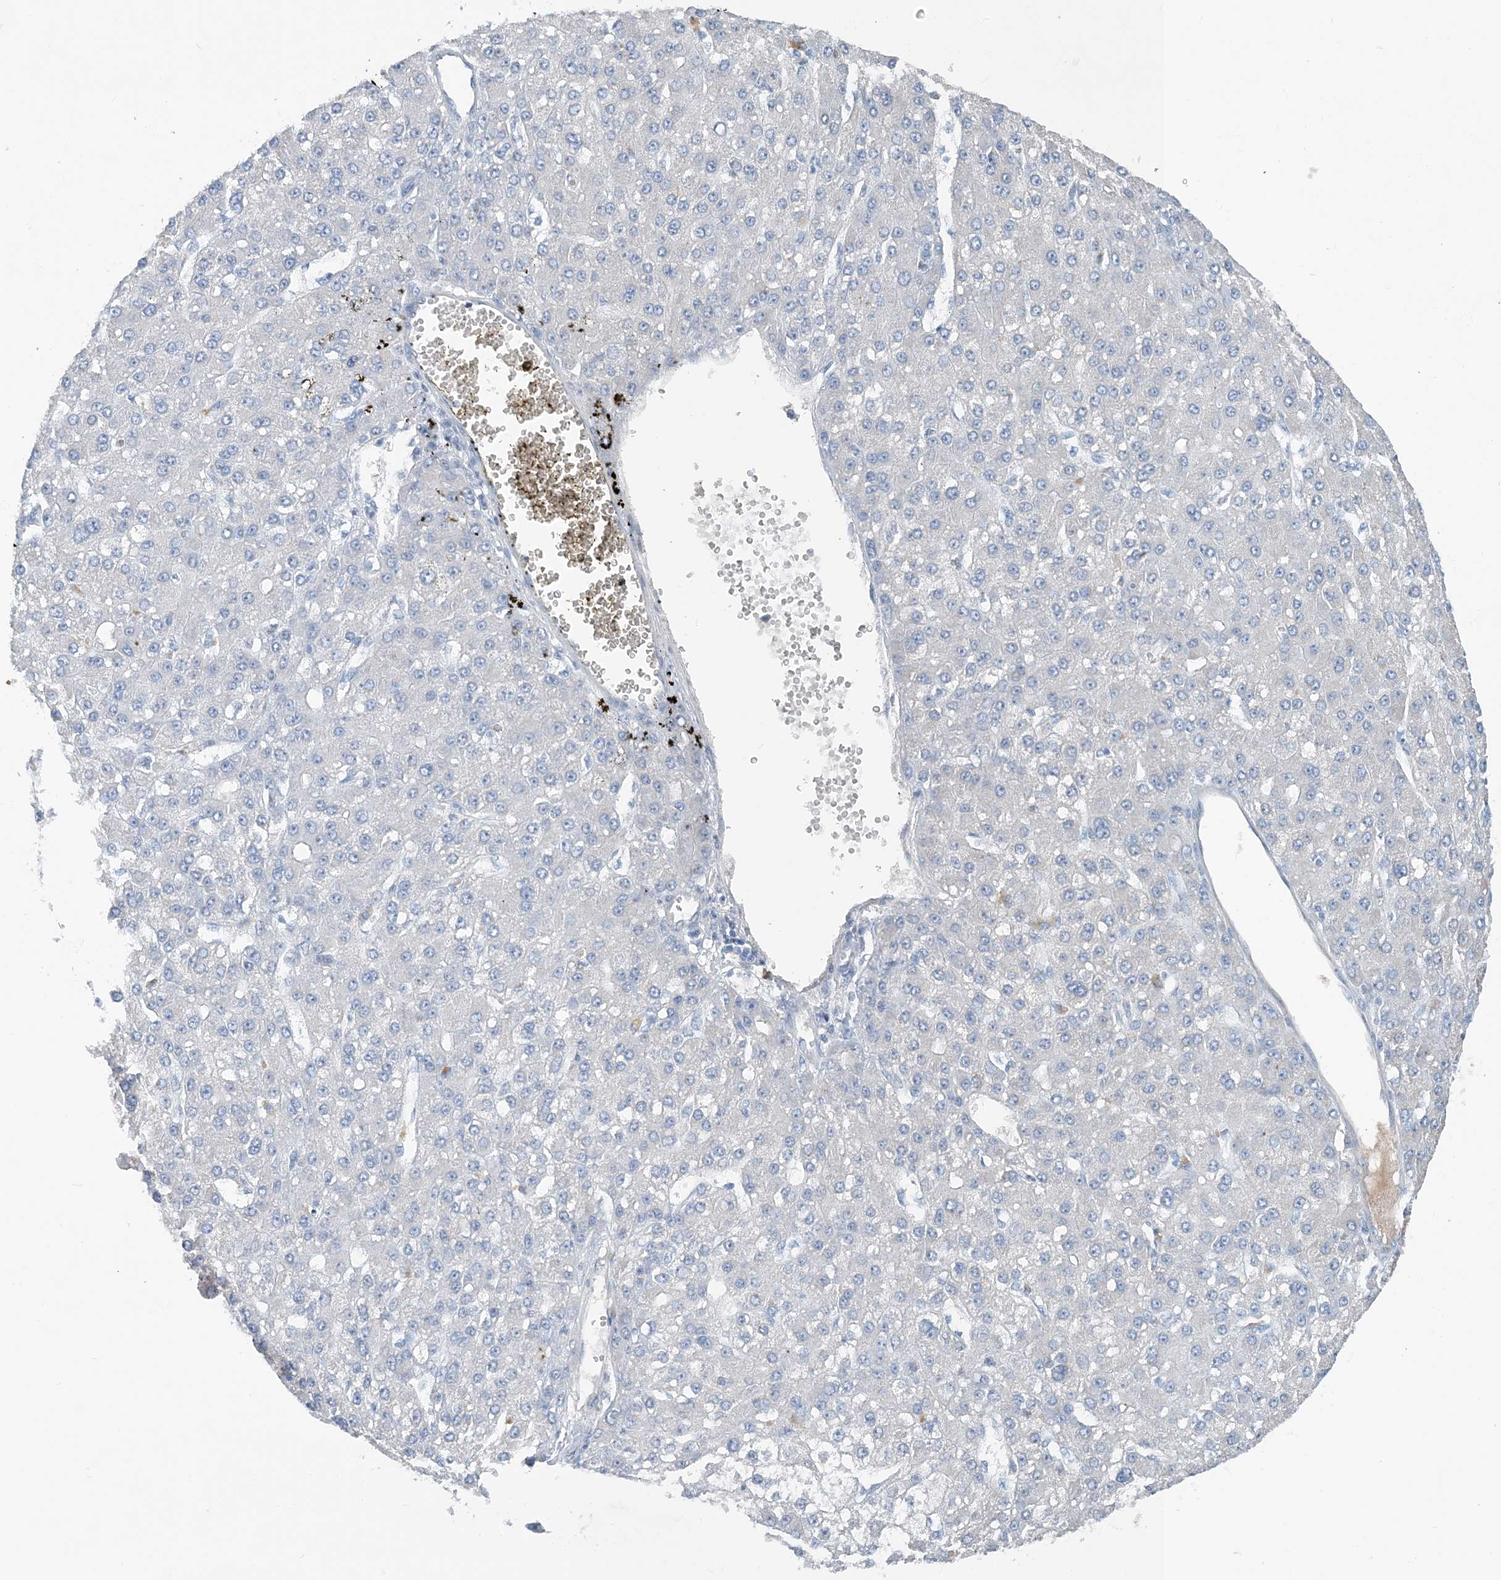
{"staining": {"intensity": "negative", "quantity": "none", "location": "none"}, "tissue": "liver cancer", "cell_type": "Tumor cells", "image_type": "cancer", "snomed": [{"axis": "morphology", "description": "Carcinoma, Hepatocellular, NOS"}, {"axis": "topography", "description": "Liver"}], "caption": "A photomicrograph of human liver cancer is negative for staining in tumor cells.", "gene": "CTRL", "patient": {"sex": "male", "age": 67}}